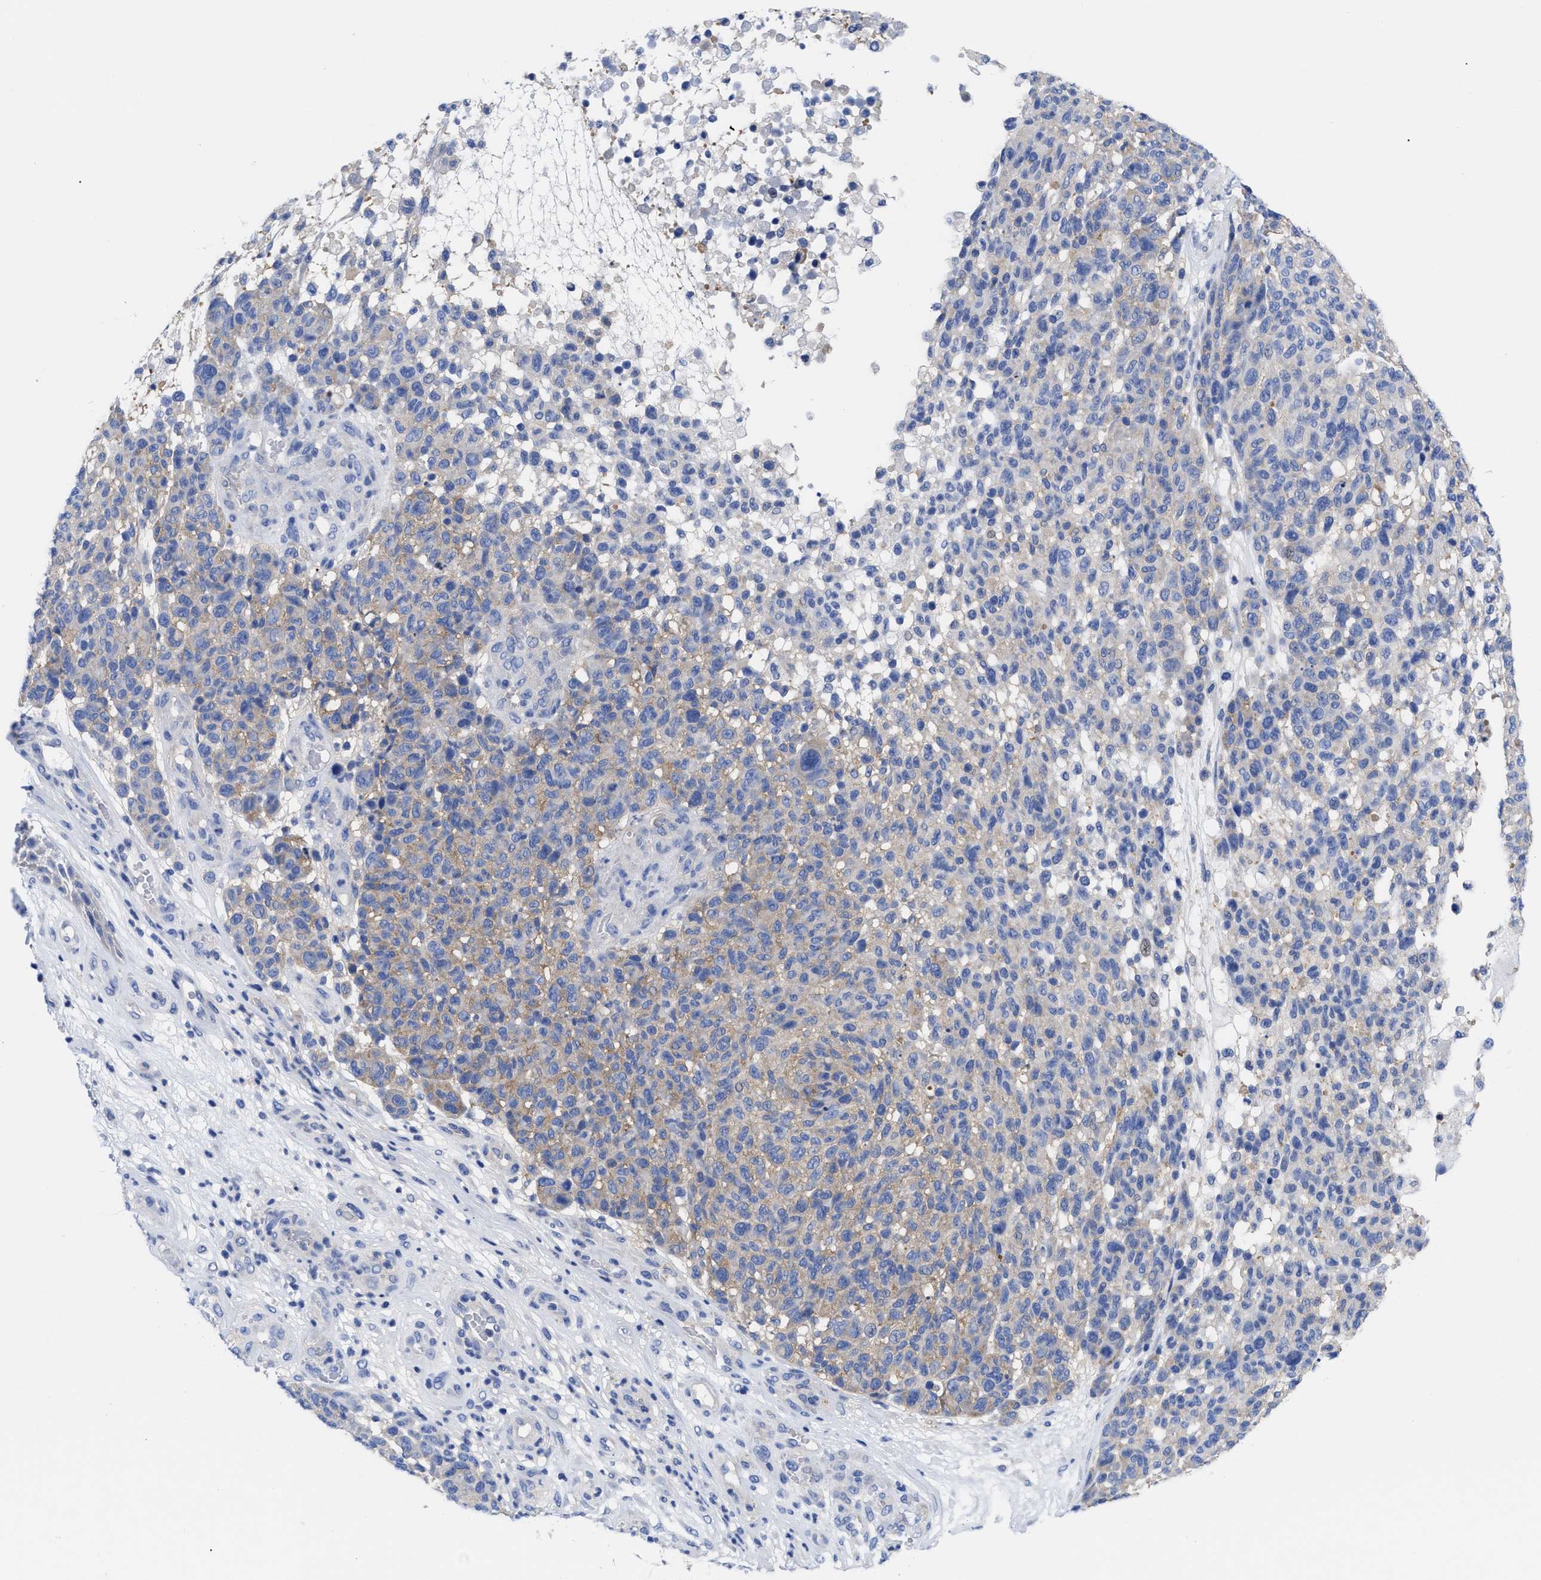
{"staining": {"intensity": "moderate", "quantity": "25%-75%", "location": "cytoplasmic/membranous"}, "tissue": "melanoma", "cell_type": "Tumor cells", "image_type": "cancer", "snomed": [{"axis": "morphology", "description": "Malignant melanoma, NOS"}, {"axis": "topography", "description": "Skin"}], "caption": "Melanoma stained for a protein reveals moderate cytoplasmic/membranous positivity in tumor cells. (DAB (3,3'-diaminobenzidine) IHC with brightfield microscopy, high magnification).", "gene": "RBKS", "patient": {"sex": "male", "age": 59}}